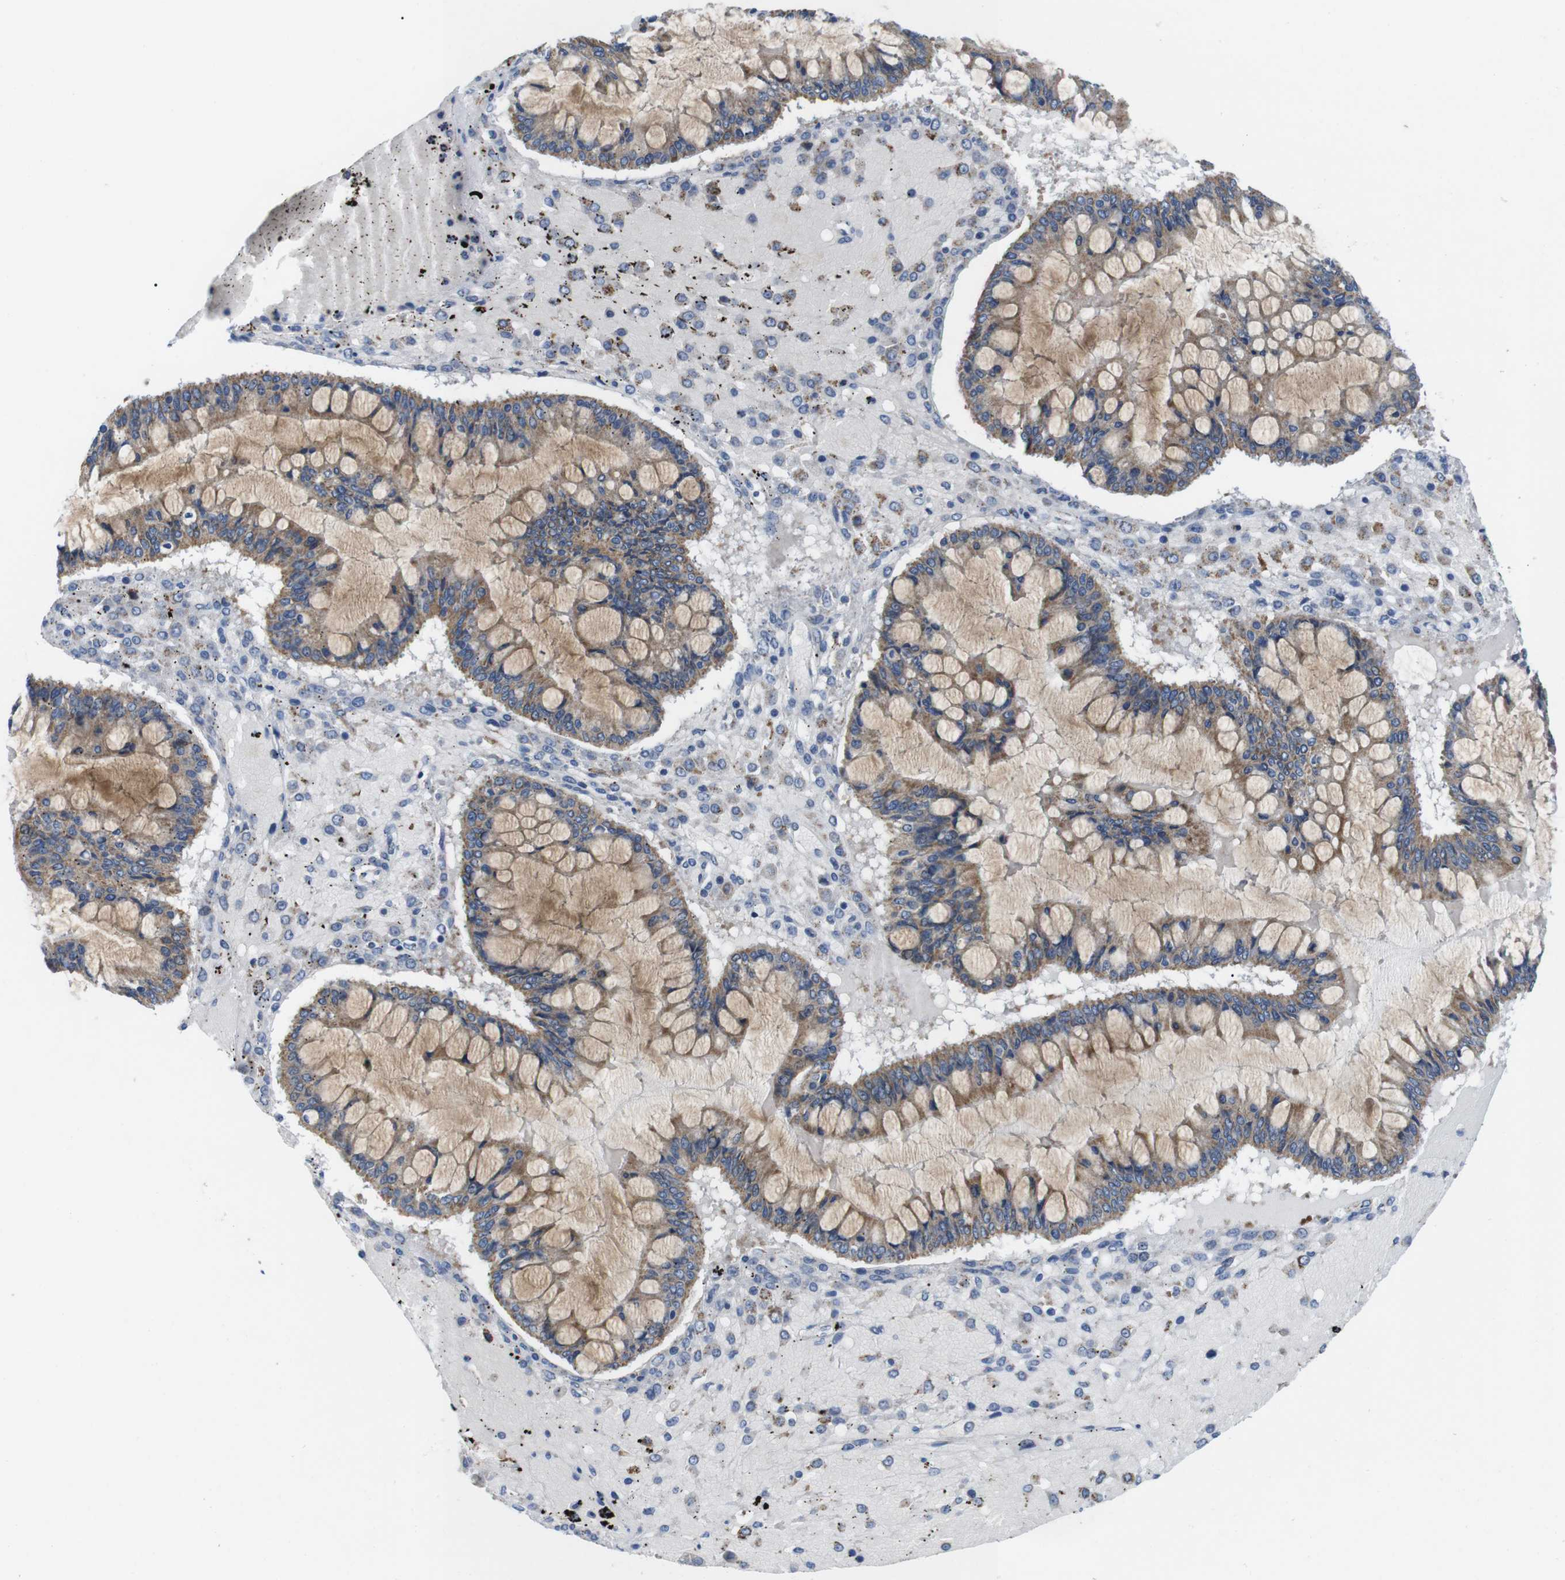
{"staining": {"intensity": "moderate", "quantity": ">75%", "location": "cytoplasmic/membranous"}, "tissue": "ovarian cancer", "cell_type": "Tumor cells", "image_type": "cancer", "snomed": [{"axis": "morphology", "description": "Cystadenocarcinoma, mucinous, NOS"}, {"axis": "topography", "description": "Ovary"}], "caption": "A photomicrograph showing moderate cytoplasmic/membranous staining in approximately >75% of tumor cells in ovarian cancer (mucinous cystadenocarcinoma), as visualized by brown immunohistochemical staining.", "gene": "F2RL1", "patient": {"sex": "female", "age": 73}}